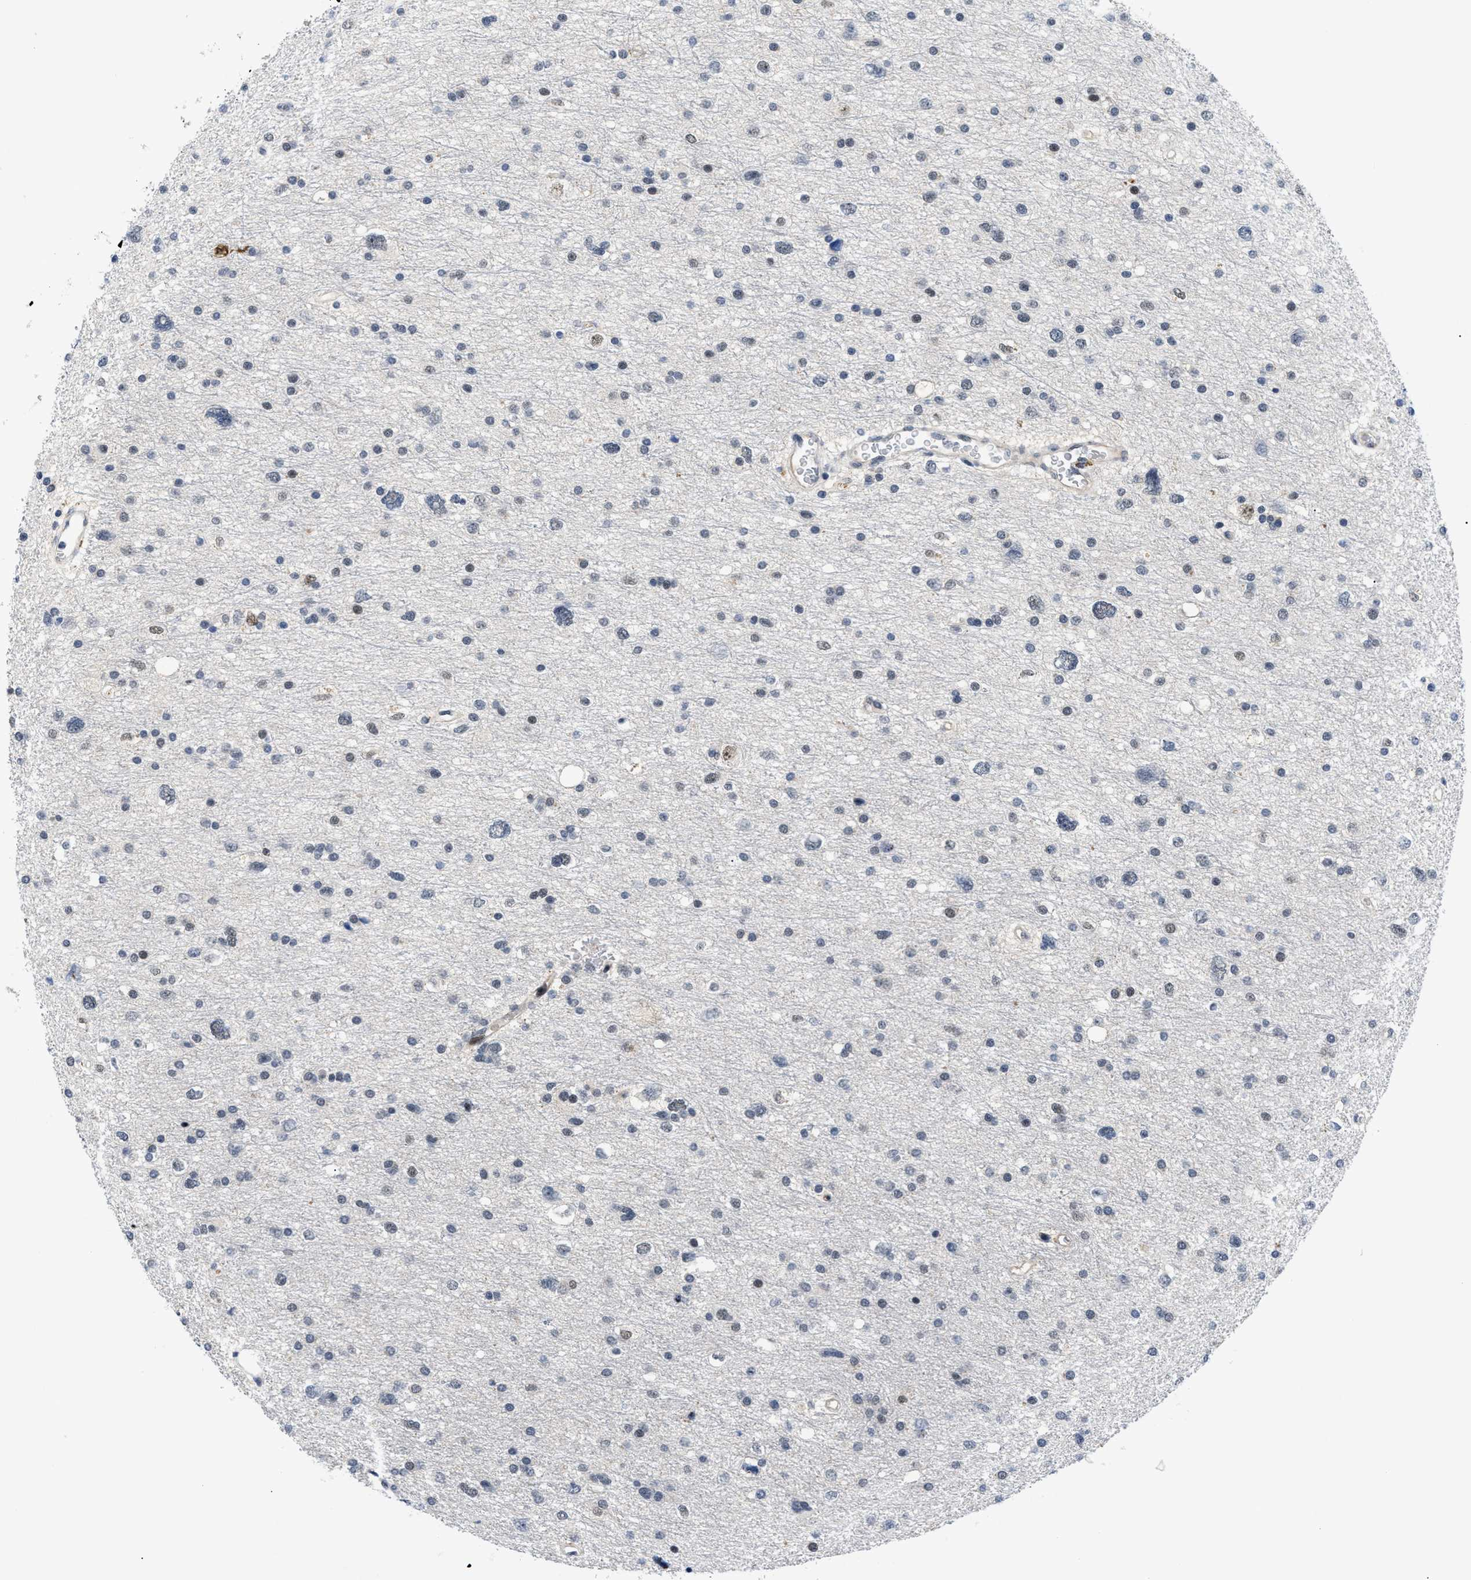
{"staining": {"intensity": "weak", "quantity": "<25%", "location": "nuclear"}, "tissue": "glioma", "cell_type": "Tumor cells", "image_type": "cancer", "snomed": [{"axis": "morphology", "description": "Glioma, malignant, Low grade"}, {"axis": "topography", "description": "Brain"}], "caption": "This micrograph is of low-grade glioma (malignant) stained with IHC to label a protein in brown with the nuclei are counter-stained blue. There is no positivity in tumor cells.", "gene": "SLC29A2", "patient": {"sex": "female", "age": 37}}